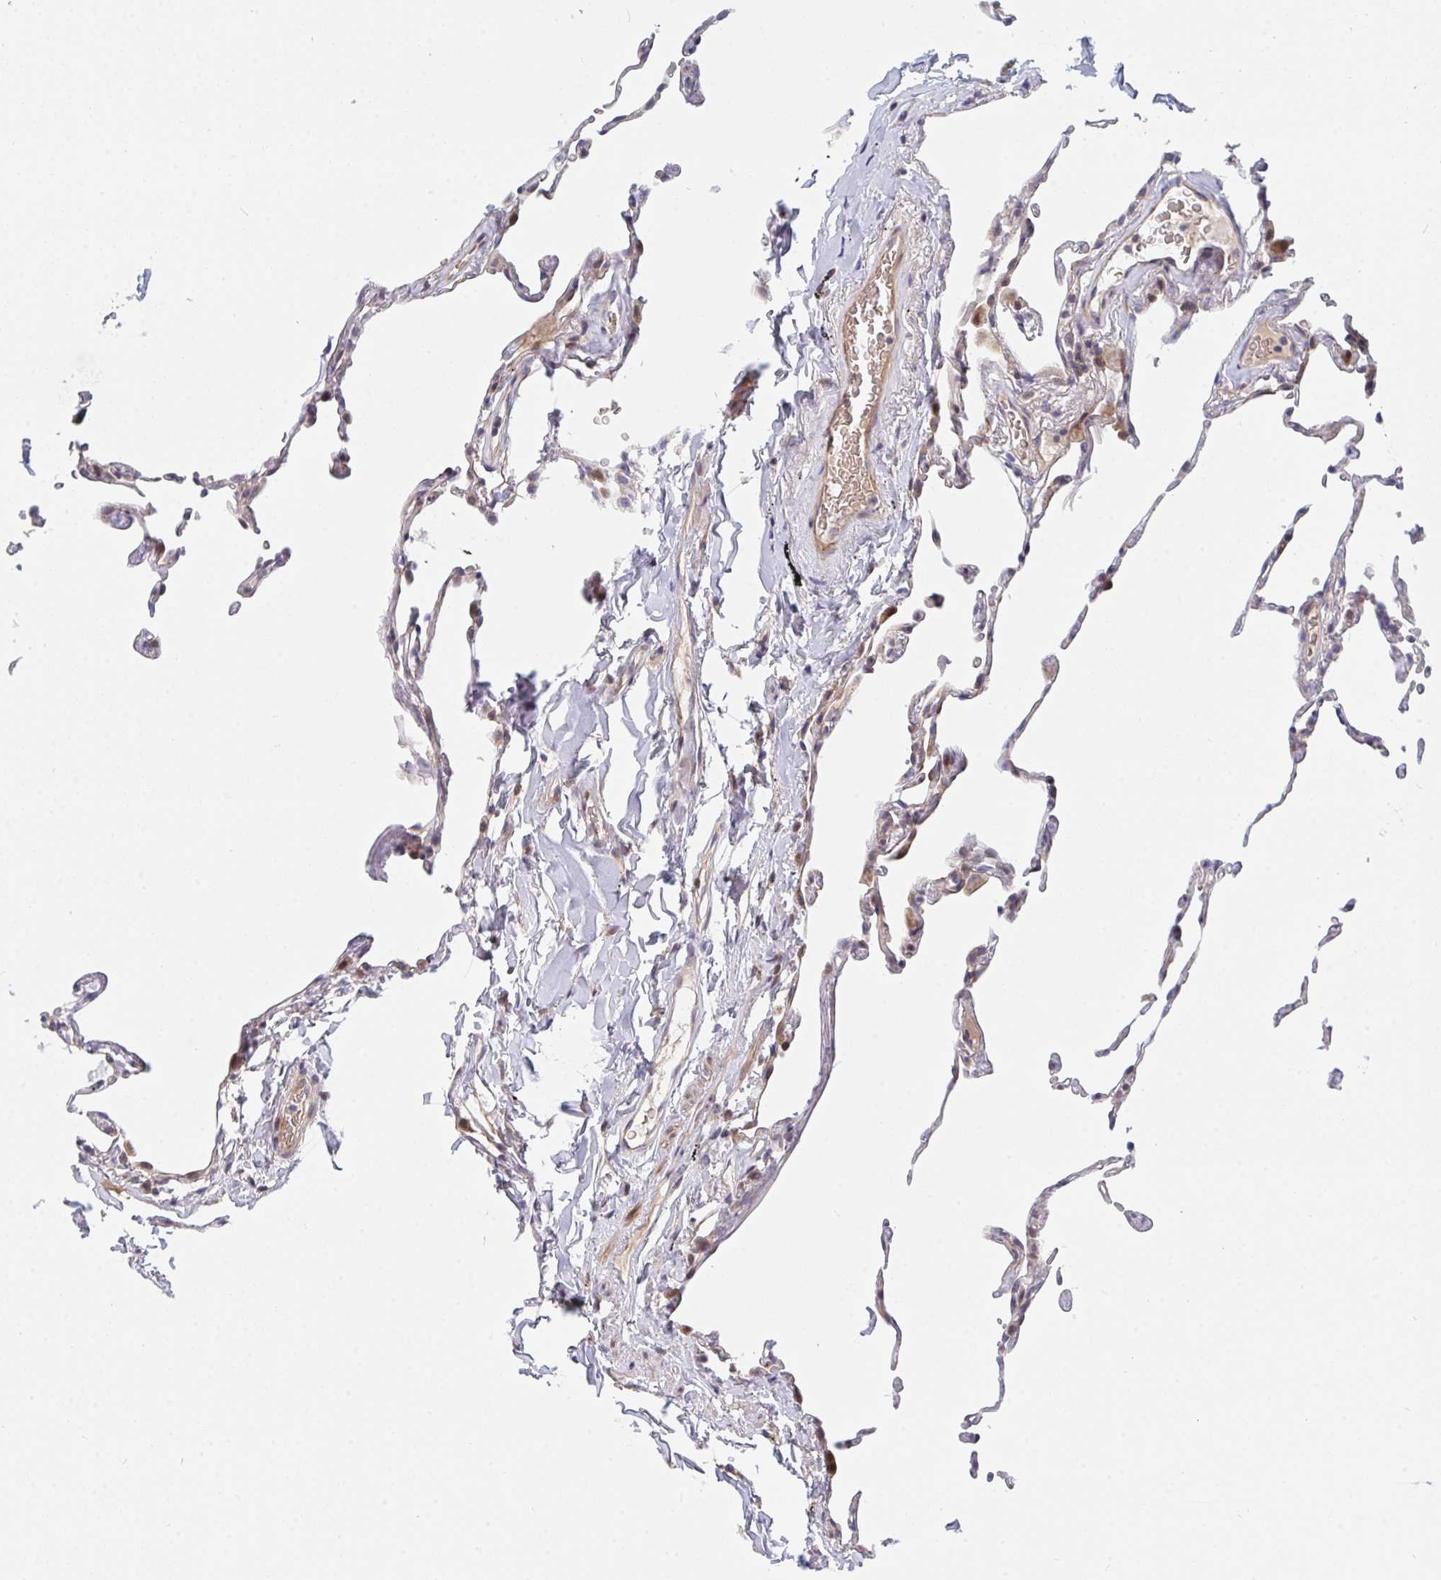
{"staining": {"intensity": "weak", "quantity": "25%-75%", "location": "cytoplasmic/membranous"}, "tissue": "lung", "cell_type": "Alveolar cells", "image_type": "normal", "snomed": [{"axis": "morphology", "description": "Normal tissue, NOS"}, {"axis": "topography", "description": "Lung"}], "caption": "Normal lung was stained to show a protein in brown. There is low levels of weak cytoplasmic/membranous positivity in approximately 25%-75% of alveolar cells.", "gene": "TNFSF4", "patient": {"sex": "female", "age": 57}}